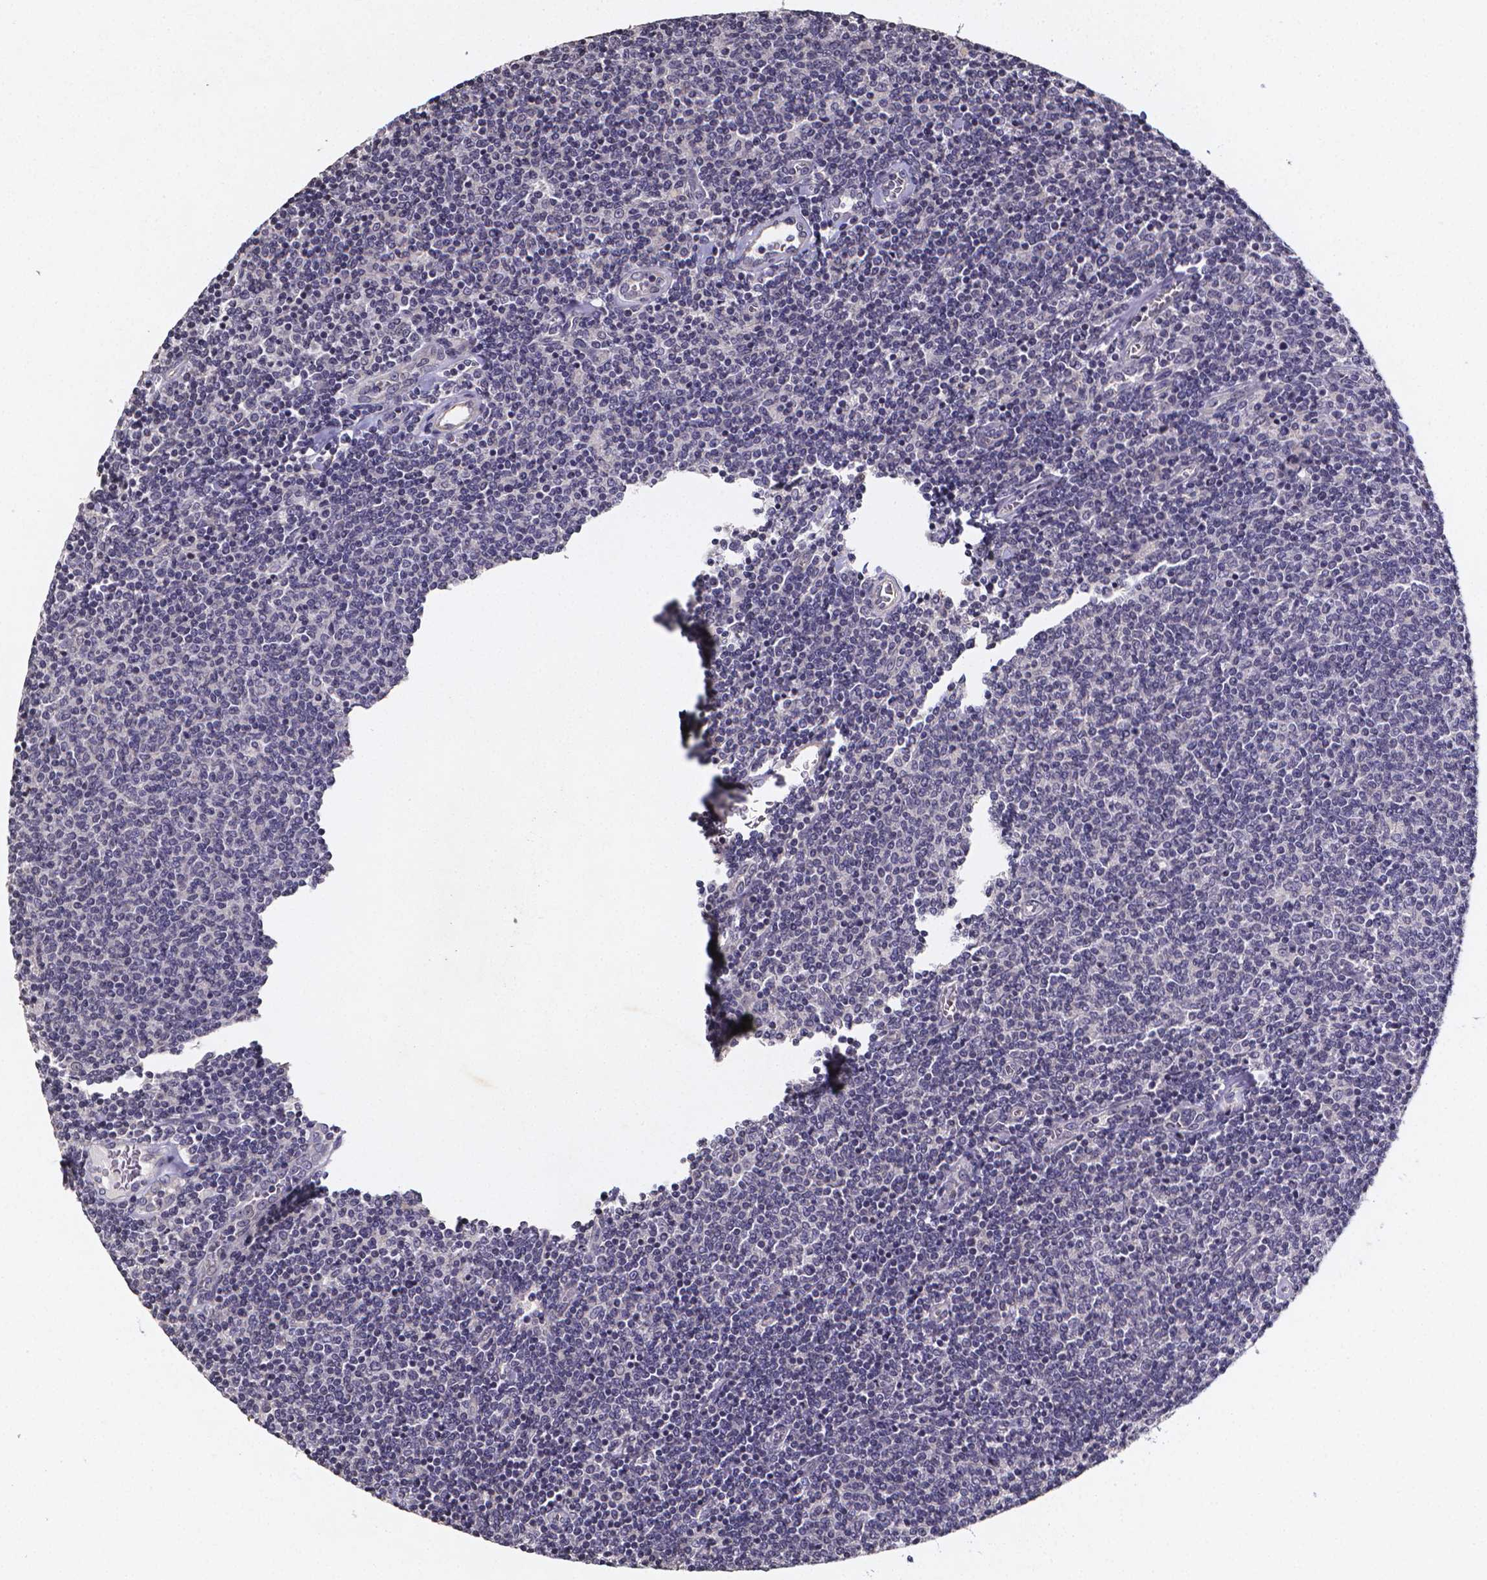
{"staining": {"intensity": "negative", "quantity": "none", "location": "none"}, "tissue": "lymphoma", "cell_type": "Tumor cells", "image_type": "cancer", "snomed": [{"axis": "morphology", "description": "Malignant lymphoma, non-Hodgkin's type, Low grade"}, {"axis": "topography", "description": "Lymph node"}], "caption": "The image shows no significant expression in tumor cells of low-grade malignant lymphoma, non-Hodgkin's type.", "gene": "TP73", "patient": {"sex": "male", "age": 52}}